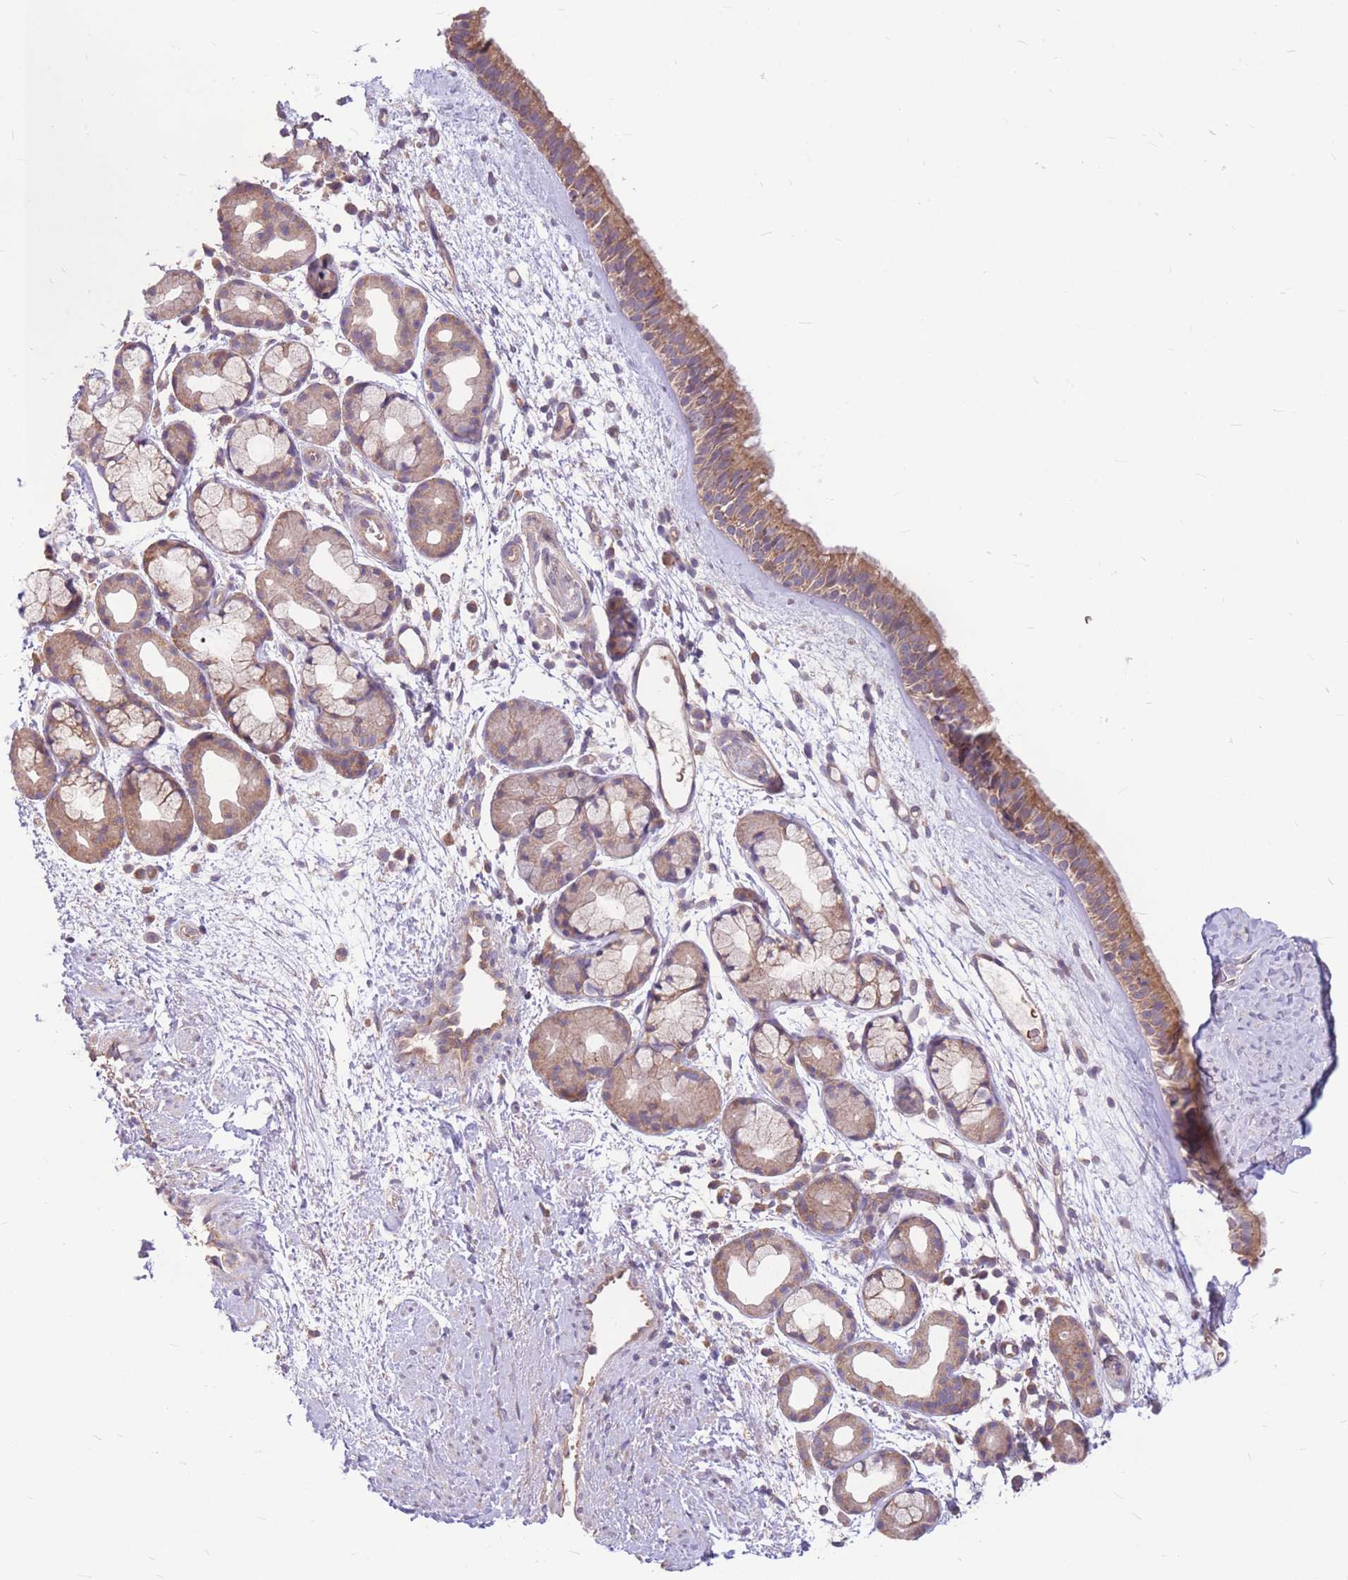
{"staining": {"intensity": "moderate", "quantity": ">75%", "location": "cytoplasmic/membranous"}, "tissue": "nasopharynx", "cell_type": "Respiratory epithelial cells", "image_type": "normal", "snomed": [{"axis": "morphology", "description": "Normal tissue, NOS"}, {"axis": "topography", "description": "Nasopharynx"}], "caption": "Nasopharynx stained for a protein (brown) exhibits moderate cytoplasmic/membranous positive expression in approximately >75% of respiratory epithelial cells.", "gene": "GMNN", "patient": {"sex": "female", "age": 81}}